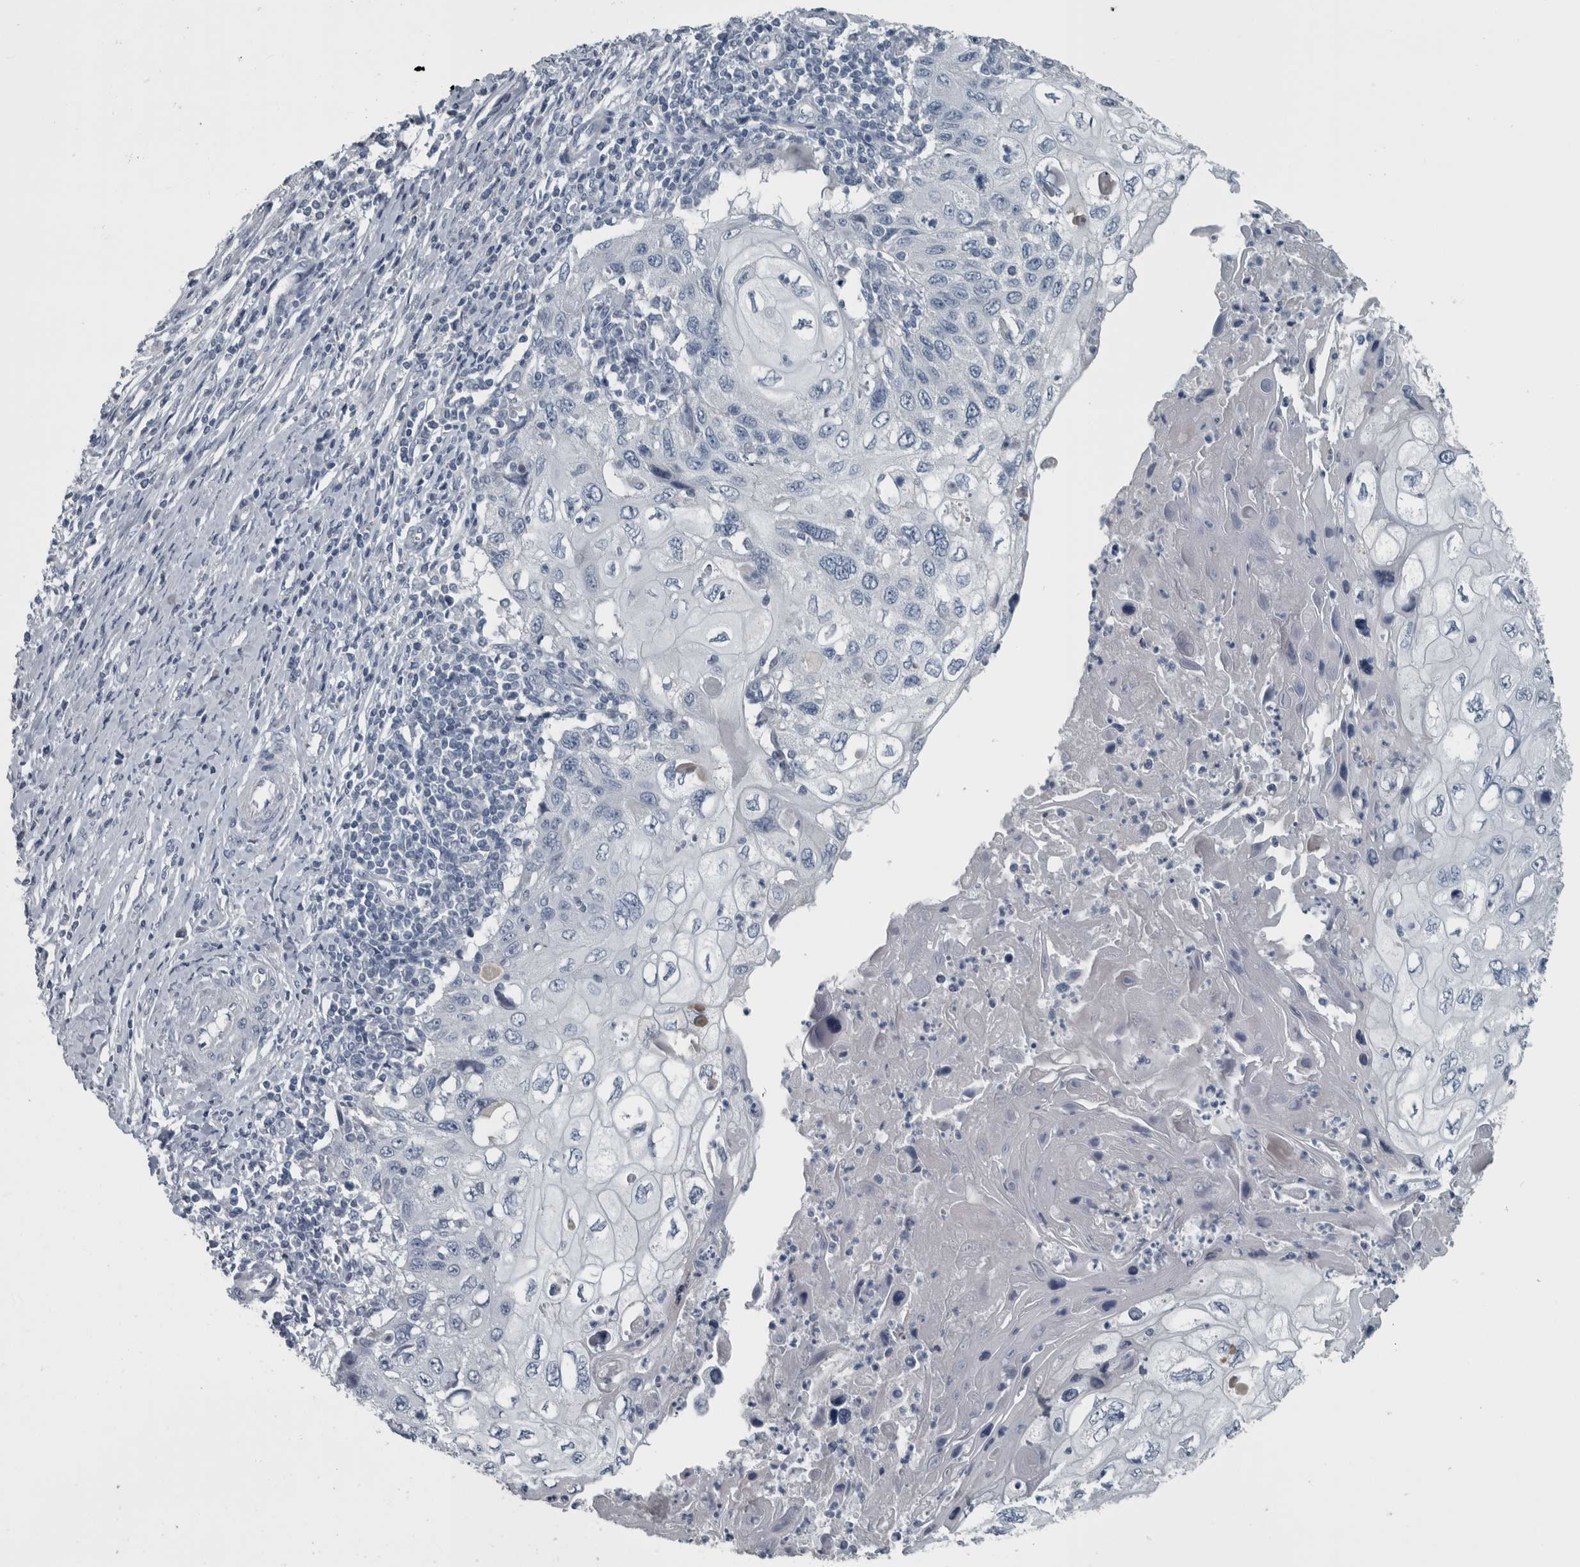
{"staining": {"intensity": "negative", "quantity": "none", "location": "none"}, "tissue": "cervical cancer", "cell_type": "Tumor cells", "image_type": "cancer", "snomed": [{"axis": "morphology", "description": "Squamous cell carcinoma, NOS"}, {"axis": "topography", "description": "Cervix"}], "caption": "Photomicrograph shows no protein expression in tumor cells of squamous cell carcinoma (cervical) tissue.", "gene": "KRT20", "patient": {"sex": "female", "age": 70}}